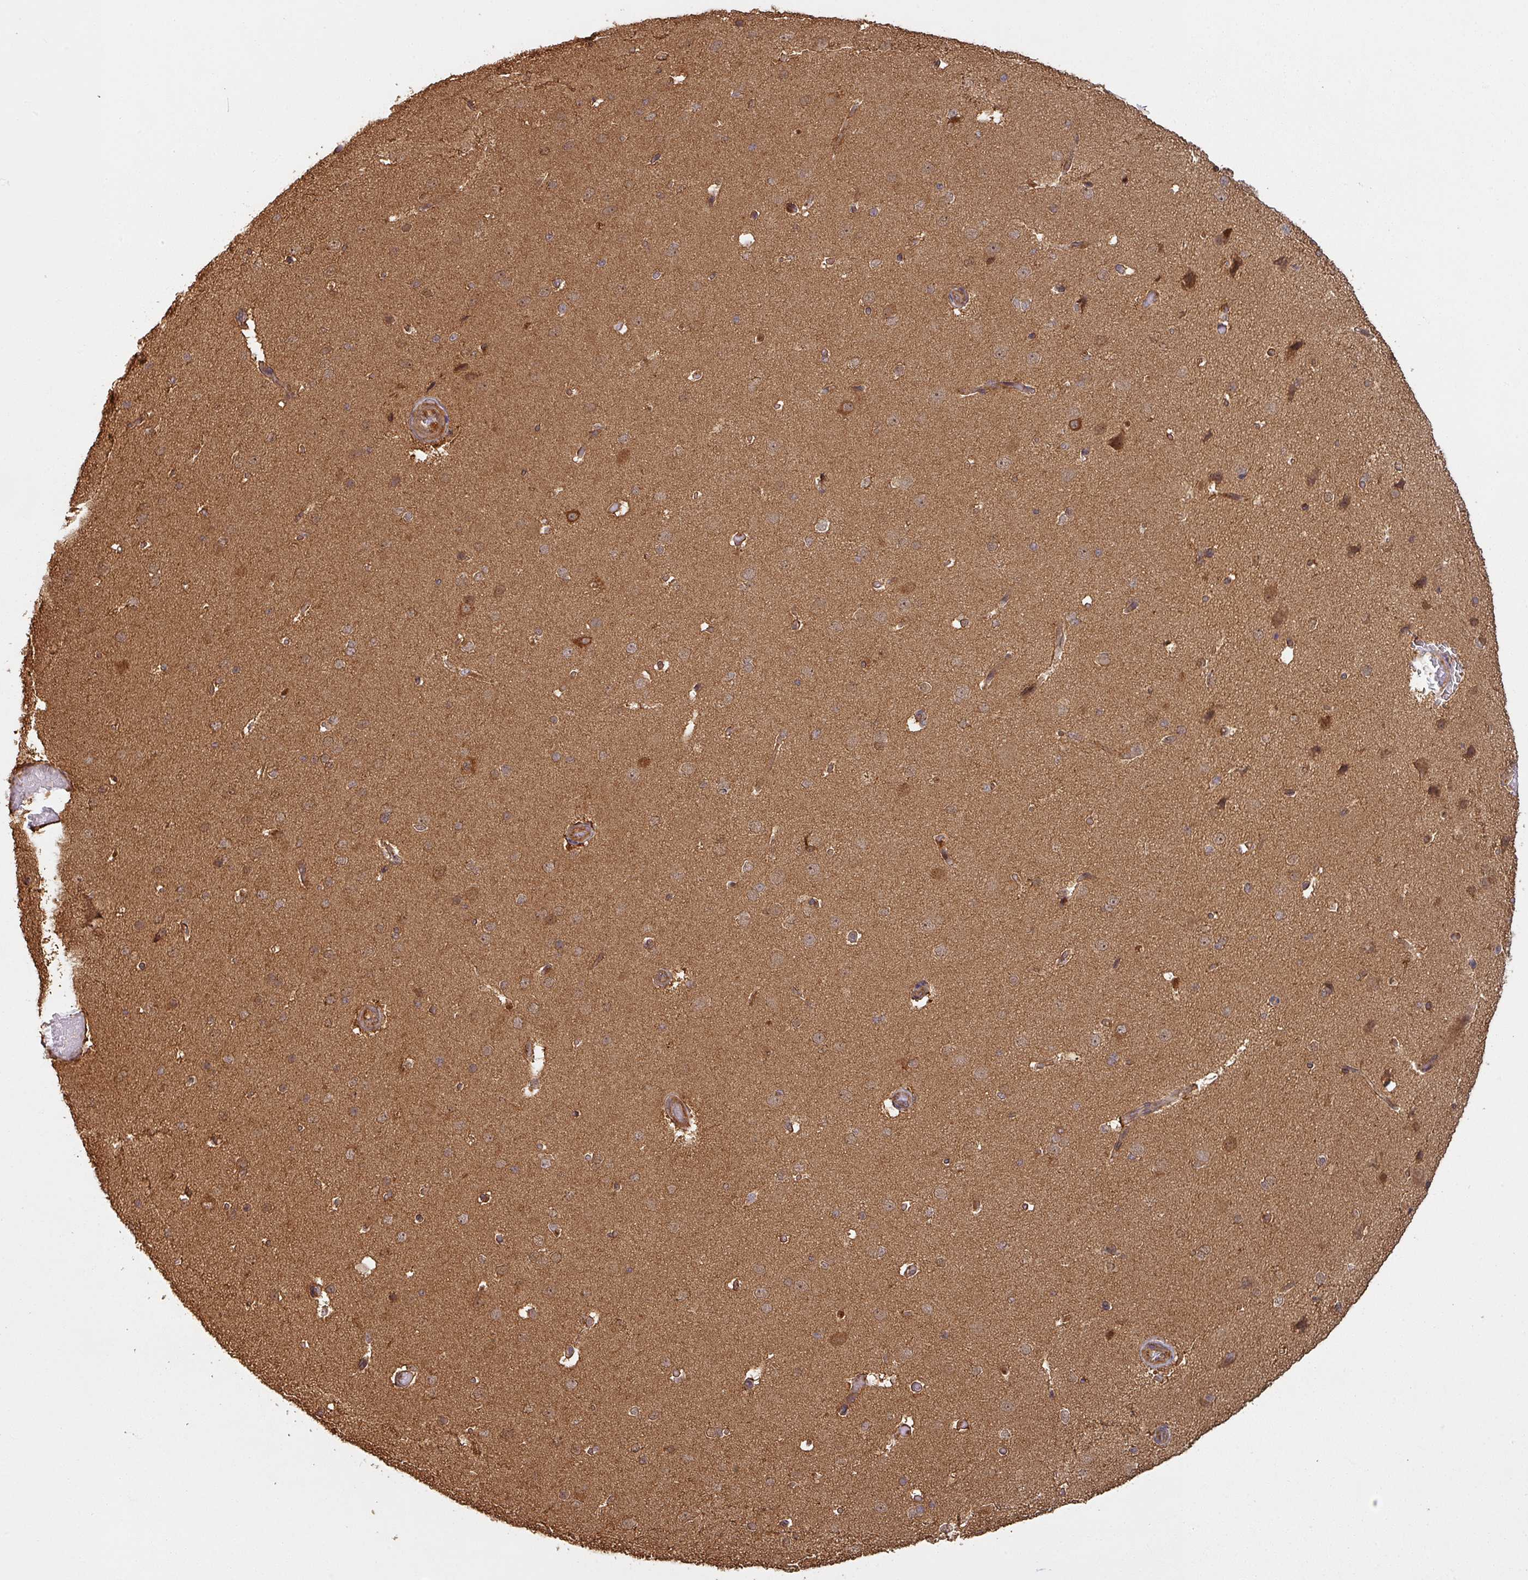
{"staining": {"intensity": "moderate", "quantity": ">75%", "location": "cytoplasmic/membranous"}, "tissue": "cerebral cortex", "cell_type": "Endothelial cells", "image_type": "normal", "snomed": [{"axis": "morphology", "description": "Normal tissue, NOS"}, {"axis": "morphology", "description": "Inflammation, NOS"}, {"axis": "topography", "description": "Cerebral cortex"}], "caption": "Cerebral cortex stained for a protein (brown) shows moderate cytoplasmic/membranous positive staining in about >75% of endothelial cells.", "gene": "ZNF322", "patient": {"sex": "male", "age": 6}}